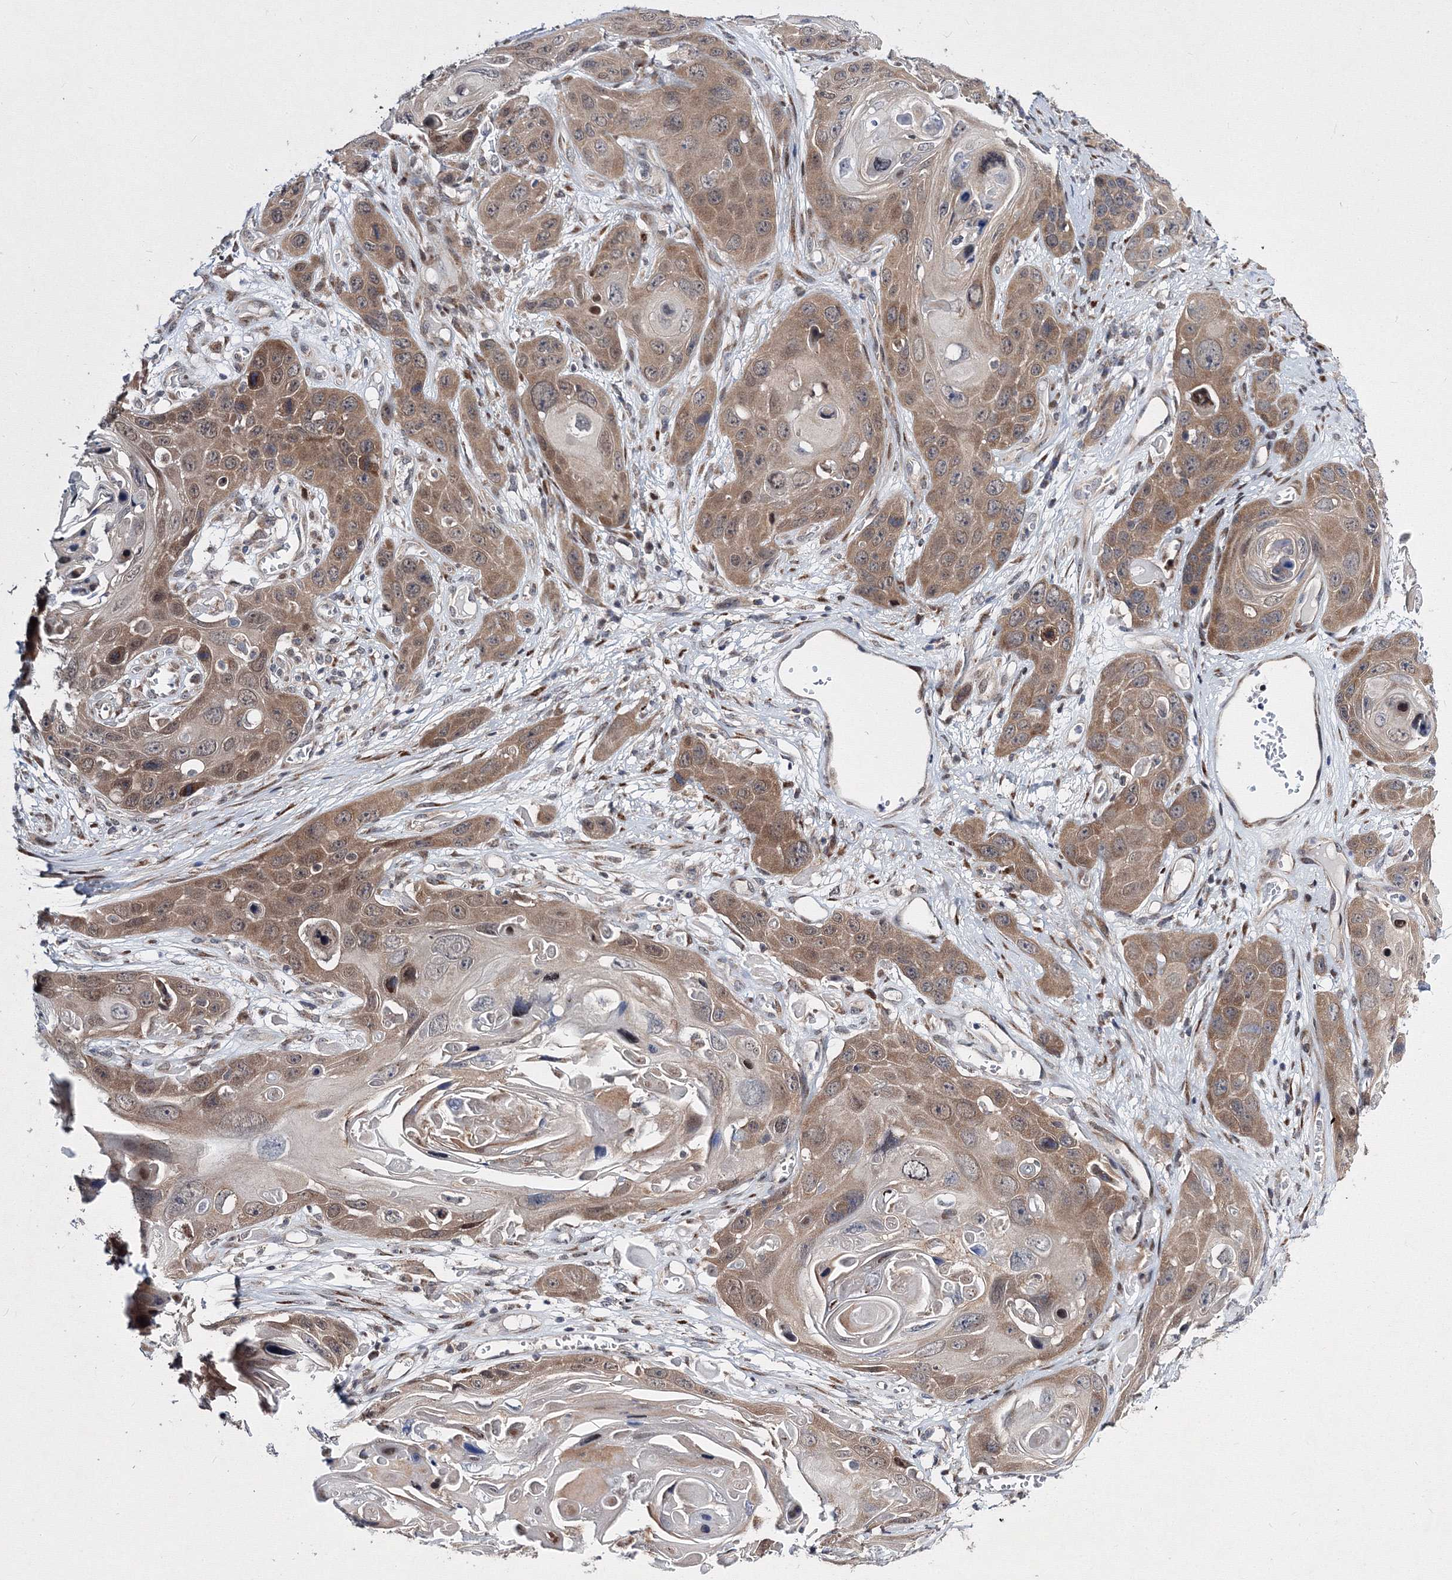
{"staining": {"intensity": "moderate", "quantity": ">75%", "location": "cytoplasmic/membranous,nuclear"}, "tissue": "skin cancer", "cell_type": "Tumor cells", "image_type": "cancer", "snomed": [{"axis": "morphology", "description": "Squamous cell carcinoma, NOS"}, {"axis": "topography", "description": "Skin"}], "caption": "Immunohistochemical staining of squamous cell carcinoma (skin) reveals medium levels of moderate cytoplasmic/membranous and nuclear protein staining in approximately >75% of tumor cells.", "gene": "GPN1", "patient": {"sex": "male", "age": 55}}